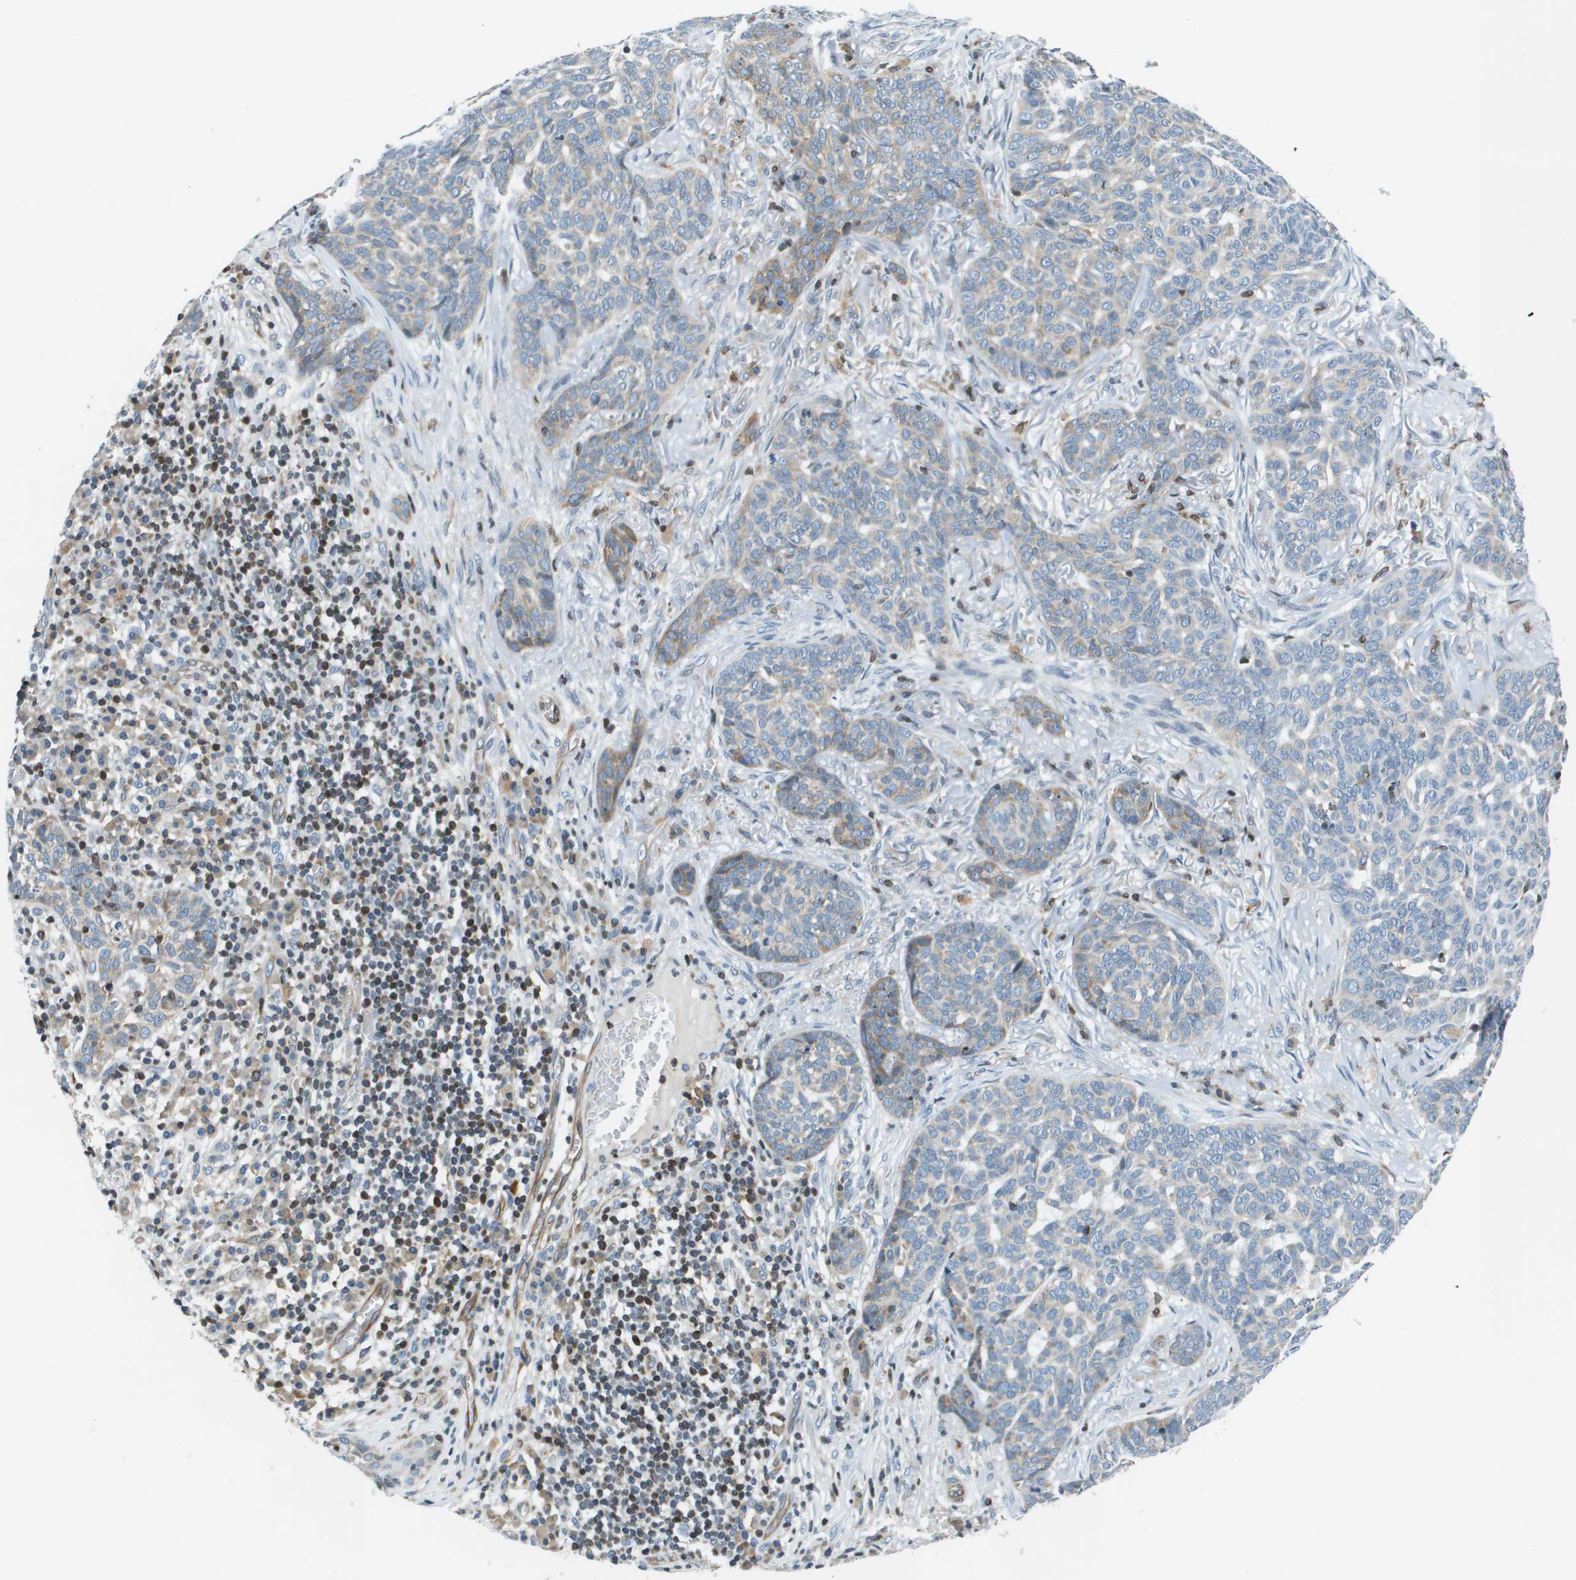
{"staining": {"intensity": "weak", "quantity": "<25%", "location": "cytoplasmic/membranous"}, "tissue": "skin cancer", "cell_type": "Tumor cells", "image_type": "cancer", "snomed": [{"axis": "morphology", "description": "Basal cell carcinoma"}, {"axis": "topography", "description": "Skin"}], "caption": "Histopathology image shows no significant protein expression in tumor cells of skin basal cell carcinoma.", "gene": "ESYT1", "patient": {"sex": "male", "age": 85}}